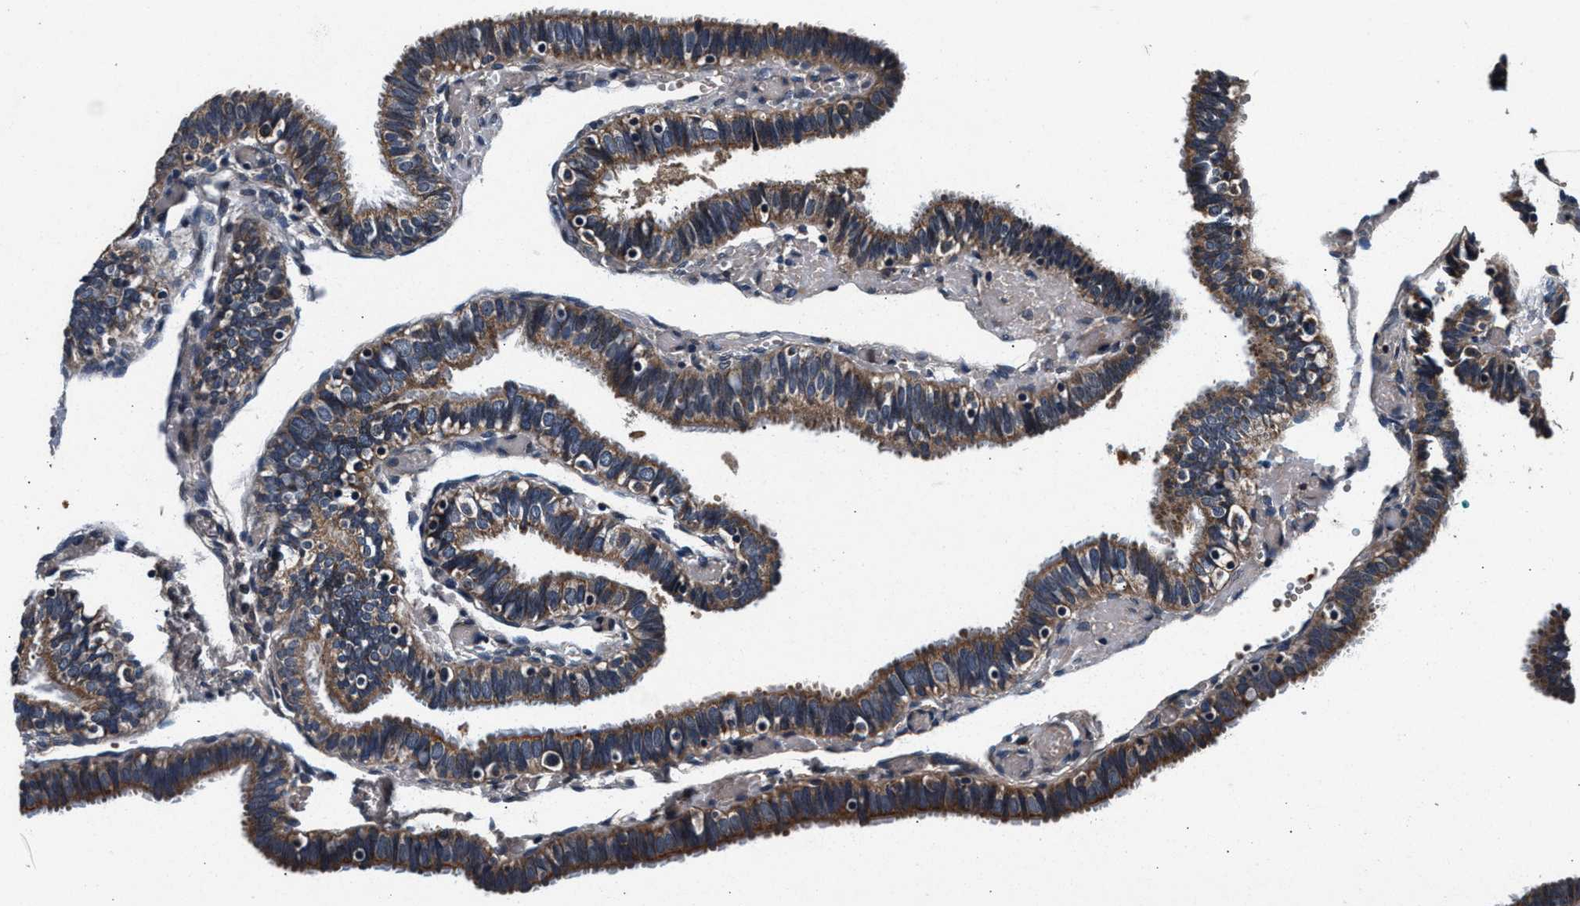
{"staining": {"intensity": "moderate", "quantity": ">75%", "location": "cytoplasmic/membranous"}, "tissue": "fallopian tube", "cell_type": "Glandular cells", "image_type": "normal", "snomed": [{"axis": "morphology", "description": "Normal tissue, NOS"}, {"axis": "topography", "description": "Fallopian tube"}], "caption": "Protein expression analysis of unremarkable fallopian tube shows moderate cytoplasmic/membranous positivity in about >75% of glandular cells. (Brightfield microscopy of DAB IHC at high magnification).", "gene": "IMMT", "patient": {"sex": "female", "age": 46}}